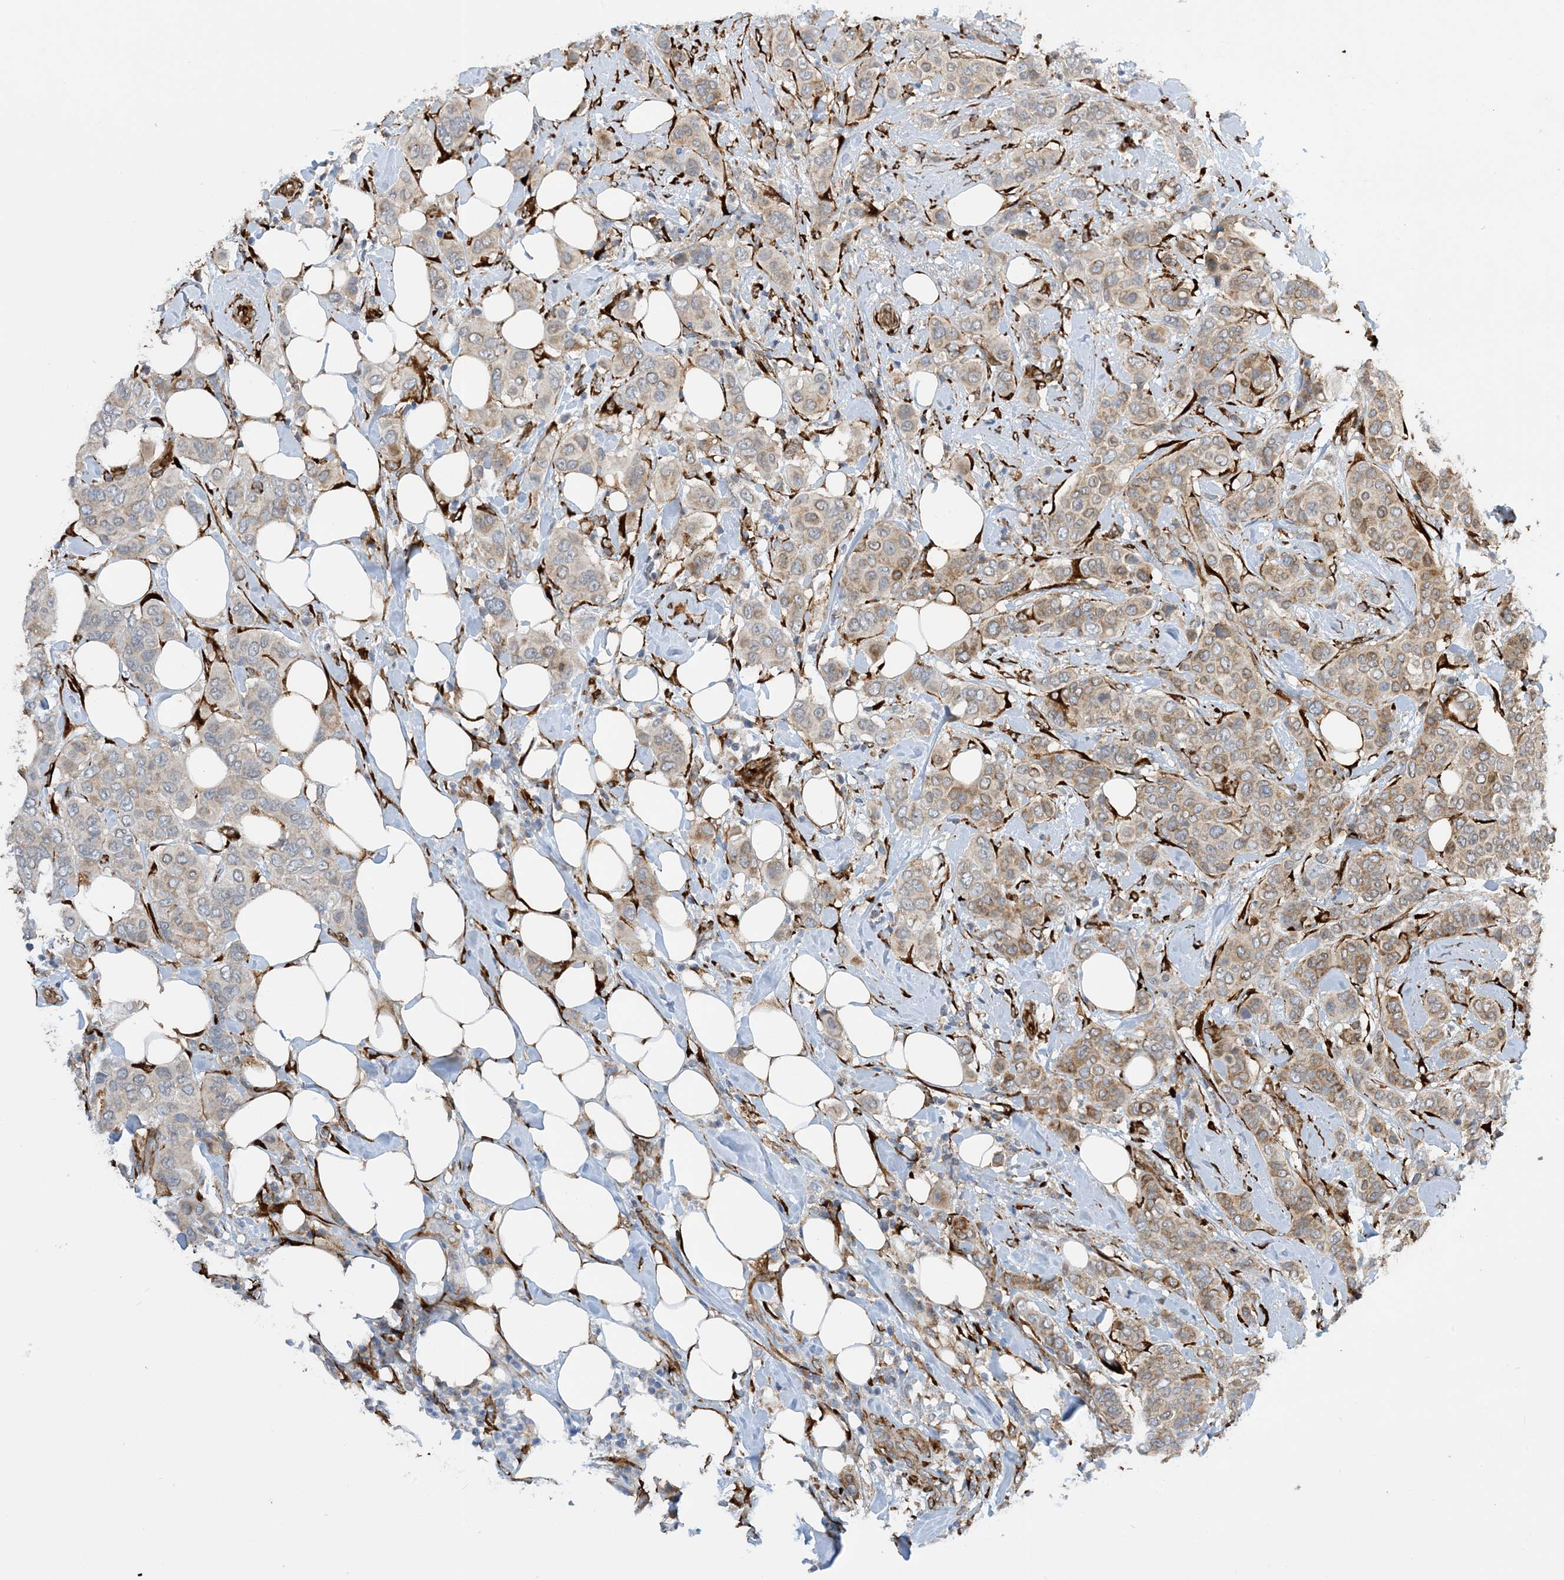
{"staining": {"intensity": "weak", "quantity": ">75%", "location": "cytoplasmic/membranous"}, "tissue": "breast cancer", "cell_type": "Tumor cells", "image_type": "cancer", "snomed": [{"axis": "morphology", "description": "Lobular carcinoma"}, {"axis": "topography", "description": "Breast"}], "caption": "IHC staining of breast lobular carcinoma, which reveals low levels of weak cytoplasmic/membranous positivity in about >75% of tumor cells indicating weak cytoplasmic/membranous protein staining. The staining was performed using DAB (3,3'-diaminobenzidine) (brown) for protein detection and nuclei were counterstained in hematoxylin (blue).", "gene": "ZBTB45", "patient": {"sex": "female", "age": 51}}